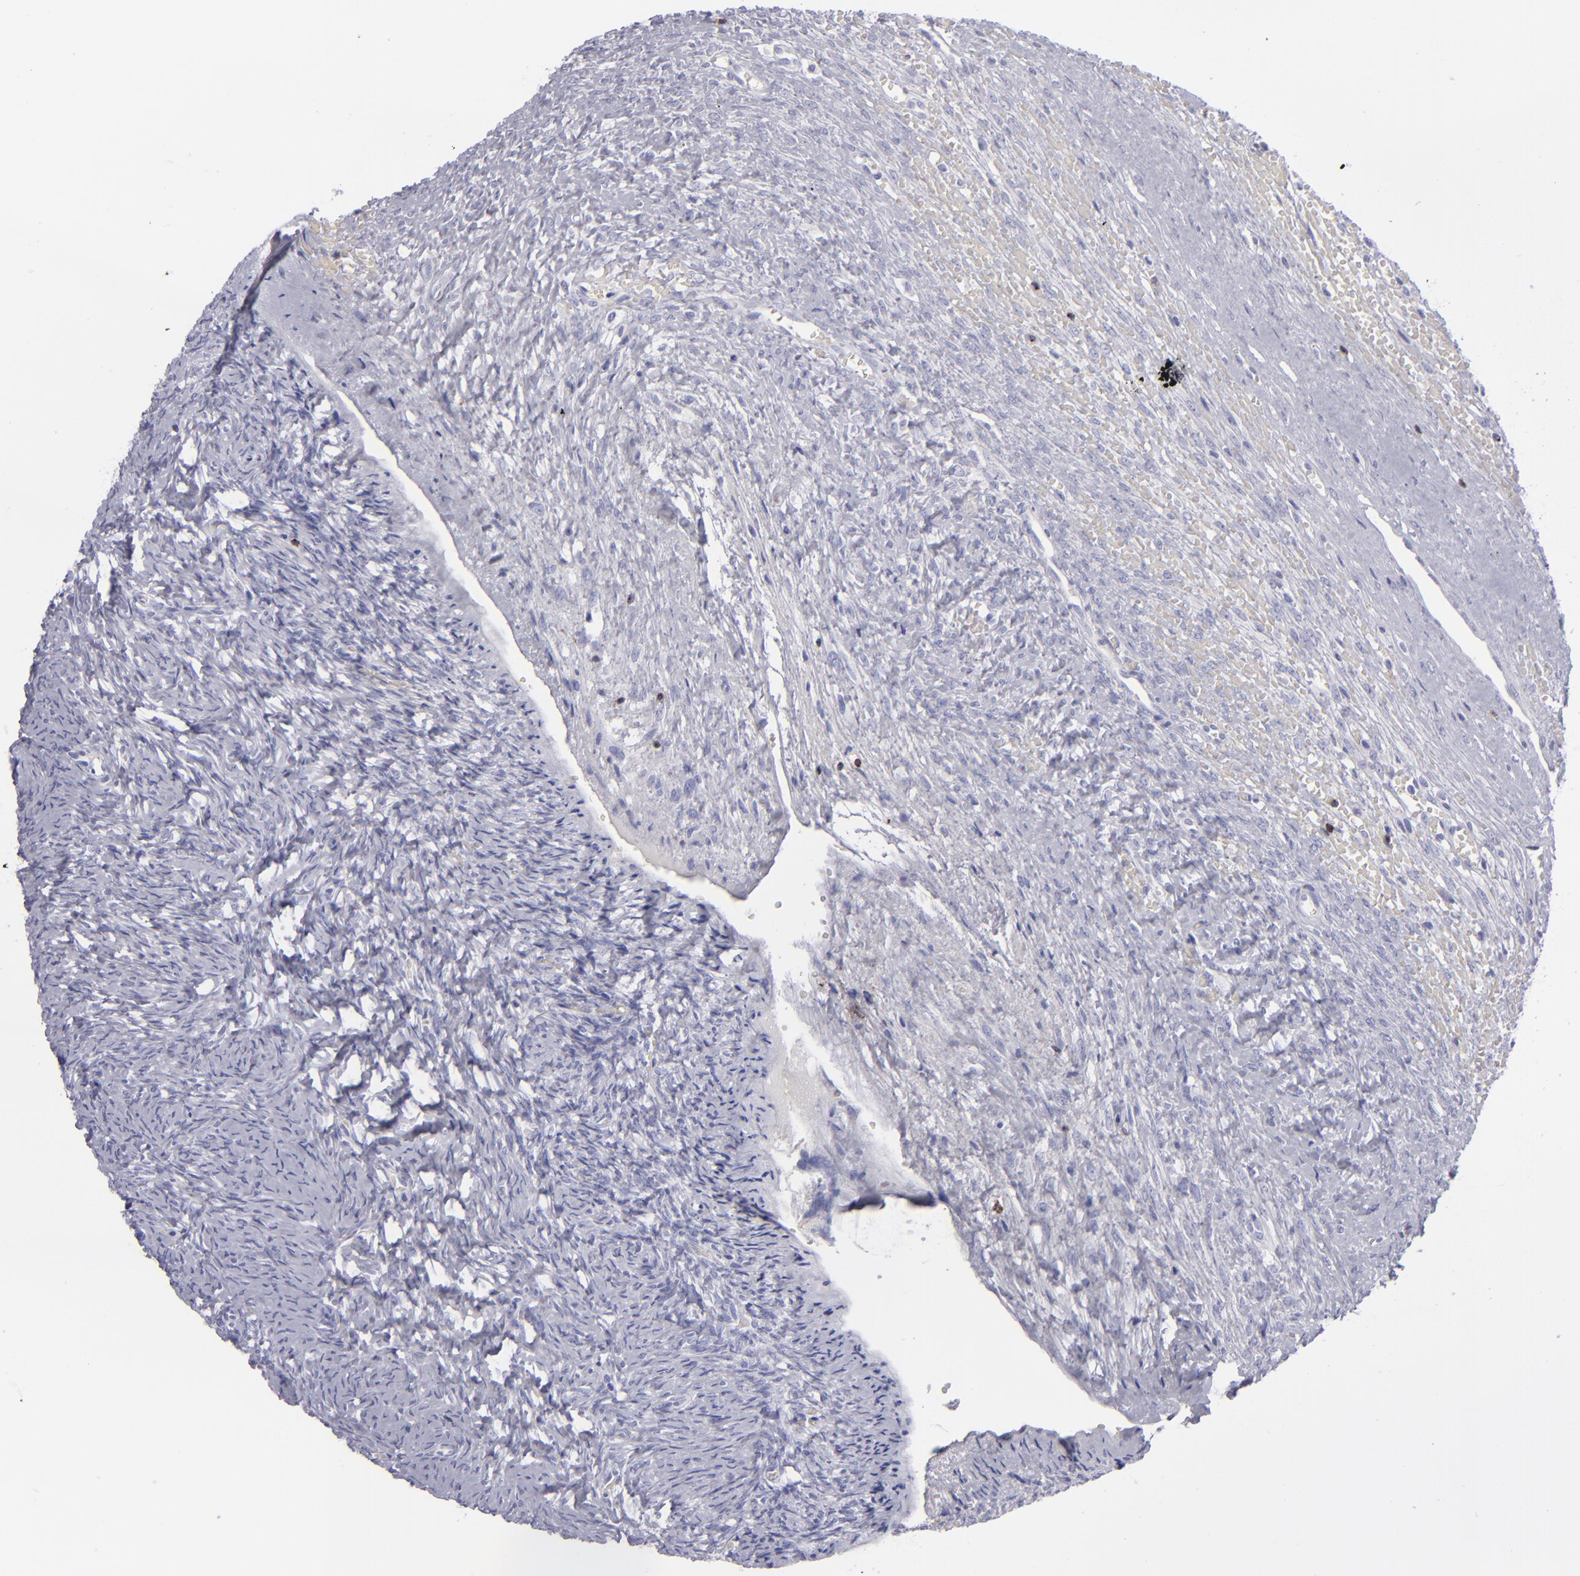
{"staining": {"intensity": "negative", "quantity": "none", "location": "none"}, "tissue": "ovary", "cell_type": "Ovarian stroma cells", "image_type": "normal", "snomed": [{"axis": "morphology", "description": "Normal tissue, NOS"}, {"axis": "topography", "description": "Ovary"}], "caption": "Human ovary stained for a protein using IHC shows no expression in ovarian stroma cells.", "gene": "CD2", "patient": {"sex": "female", "age": 56}}